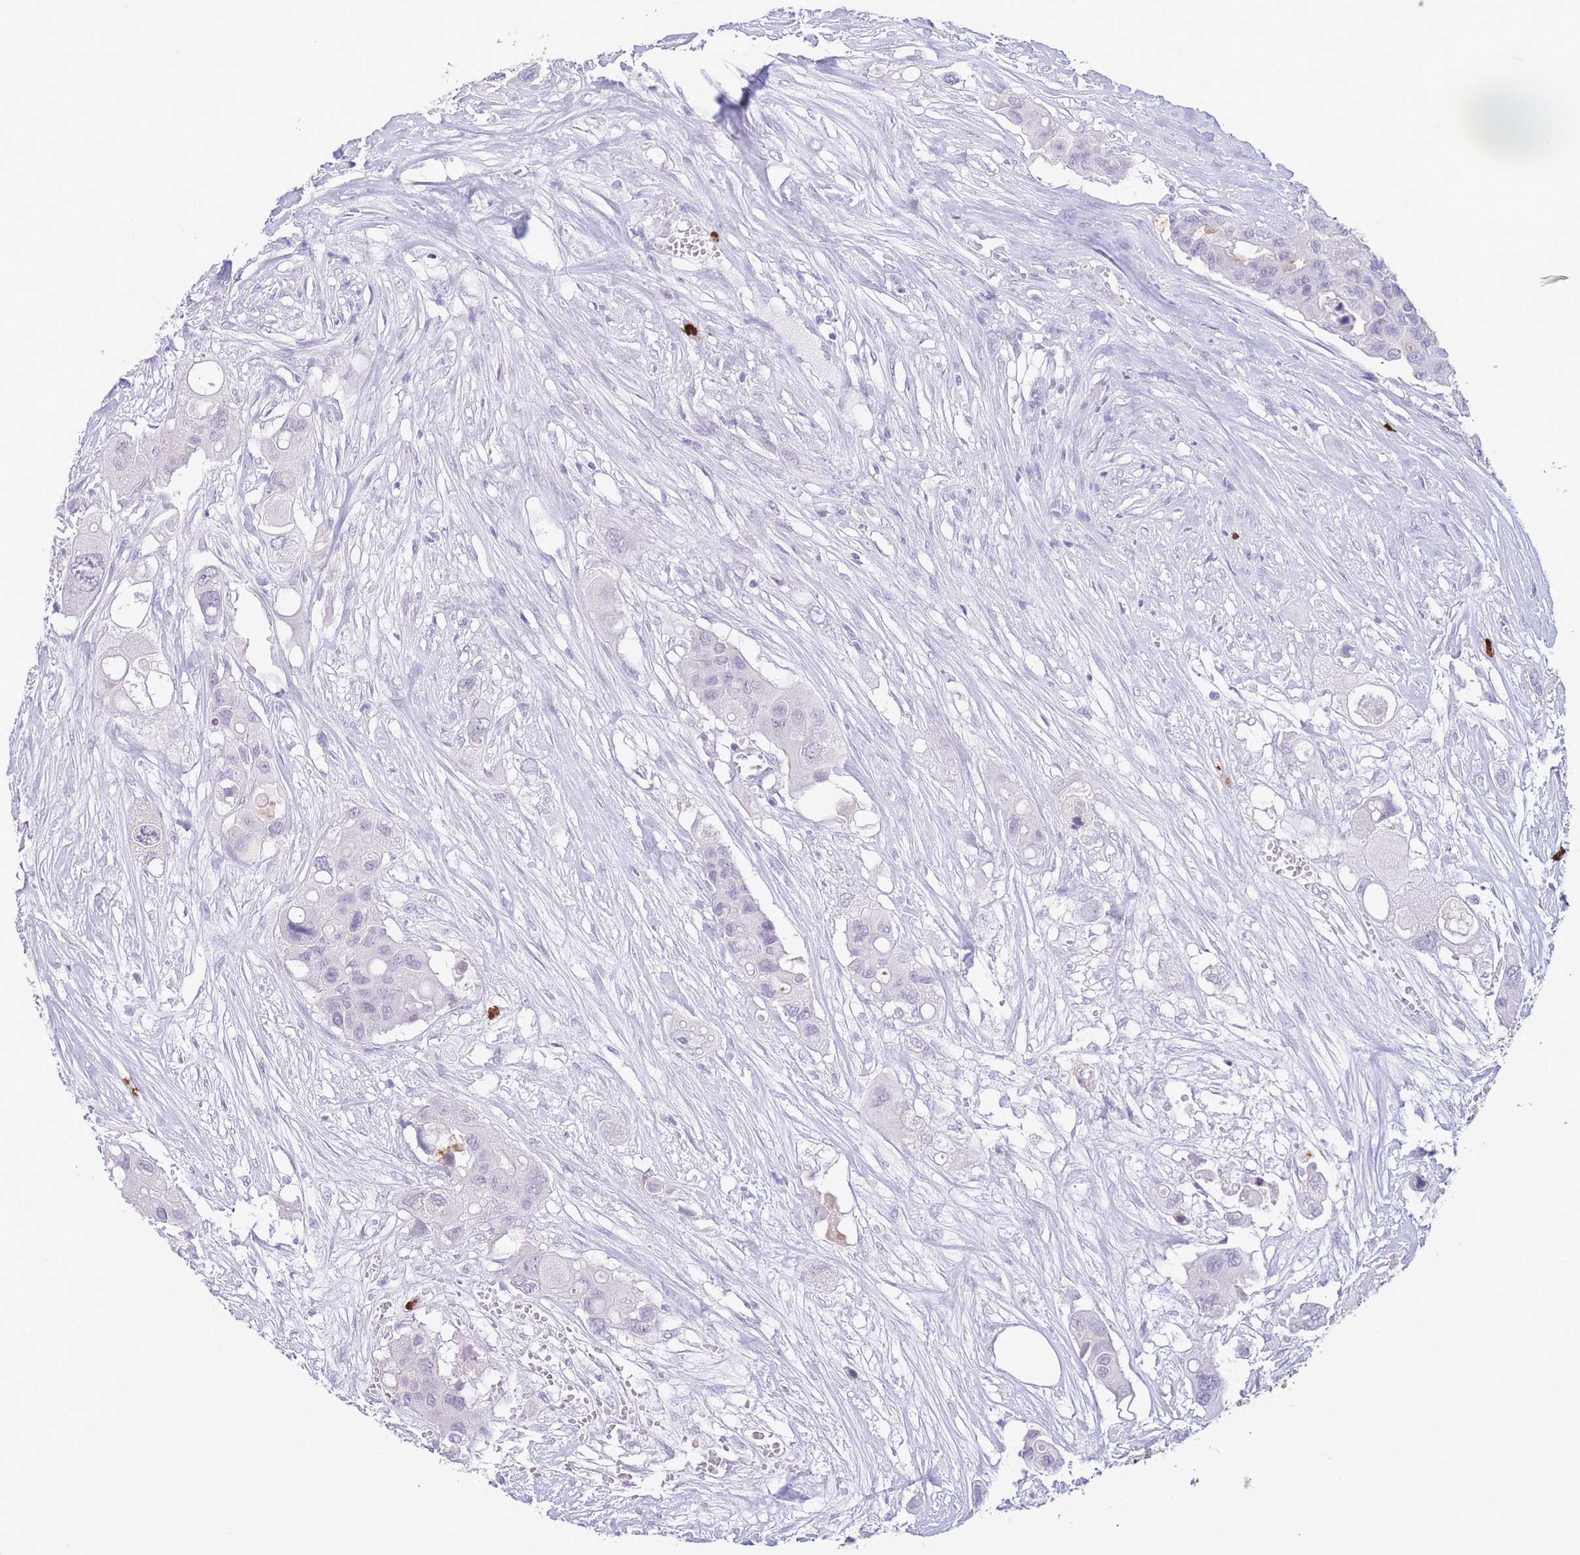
{"staining": {"intensity": "negative", "quantity": "none", "location": "none"}, "tissue": "colorectal cancer", "cell_type": "Tumor cells", "image_type": "cancer", "snomed": [{"axis": "morphology", "description": "Adenocarcinoma, NOS"}, {"axis": "topography", "description": "Colon"}], "caption": "Protein analysis of adenocarcinoma (colorectal) displays no significant positivity in tumor cells.", "gene": "LCLAT1", "patient": {"sex": "male", "age": 77}}